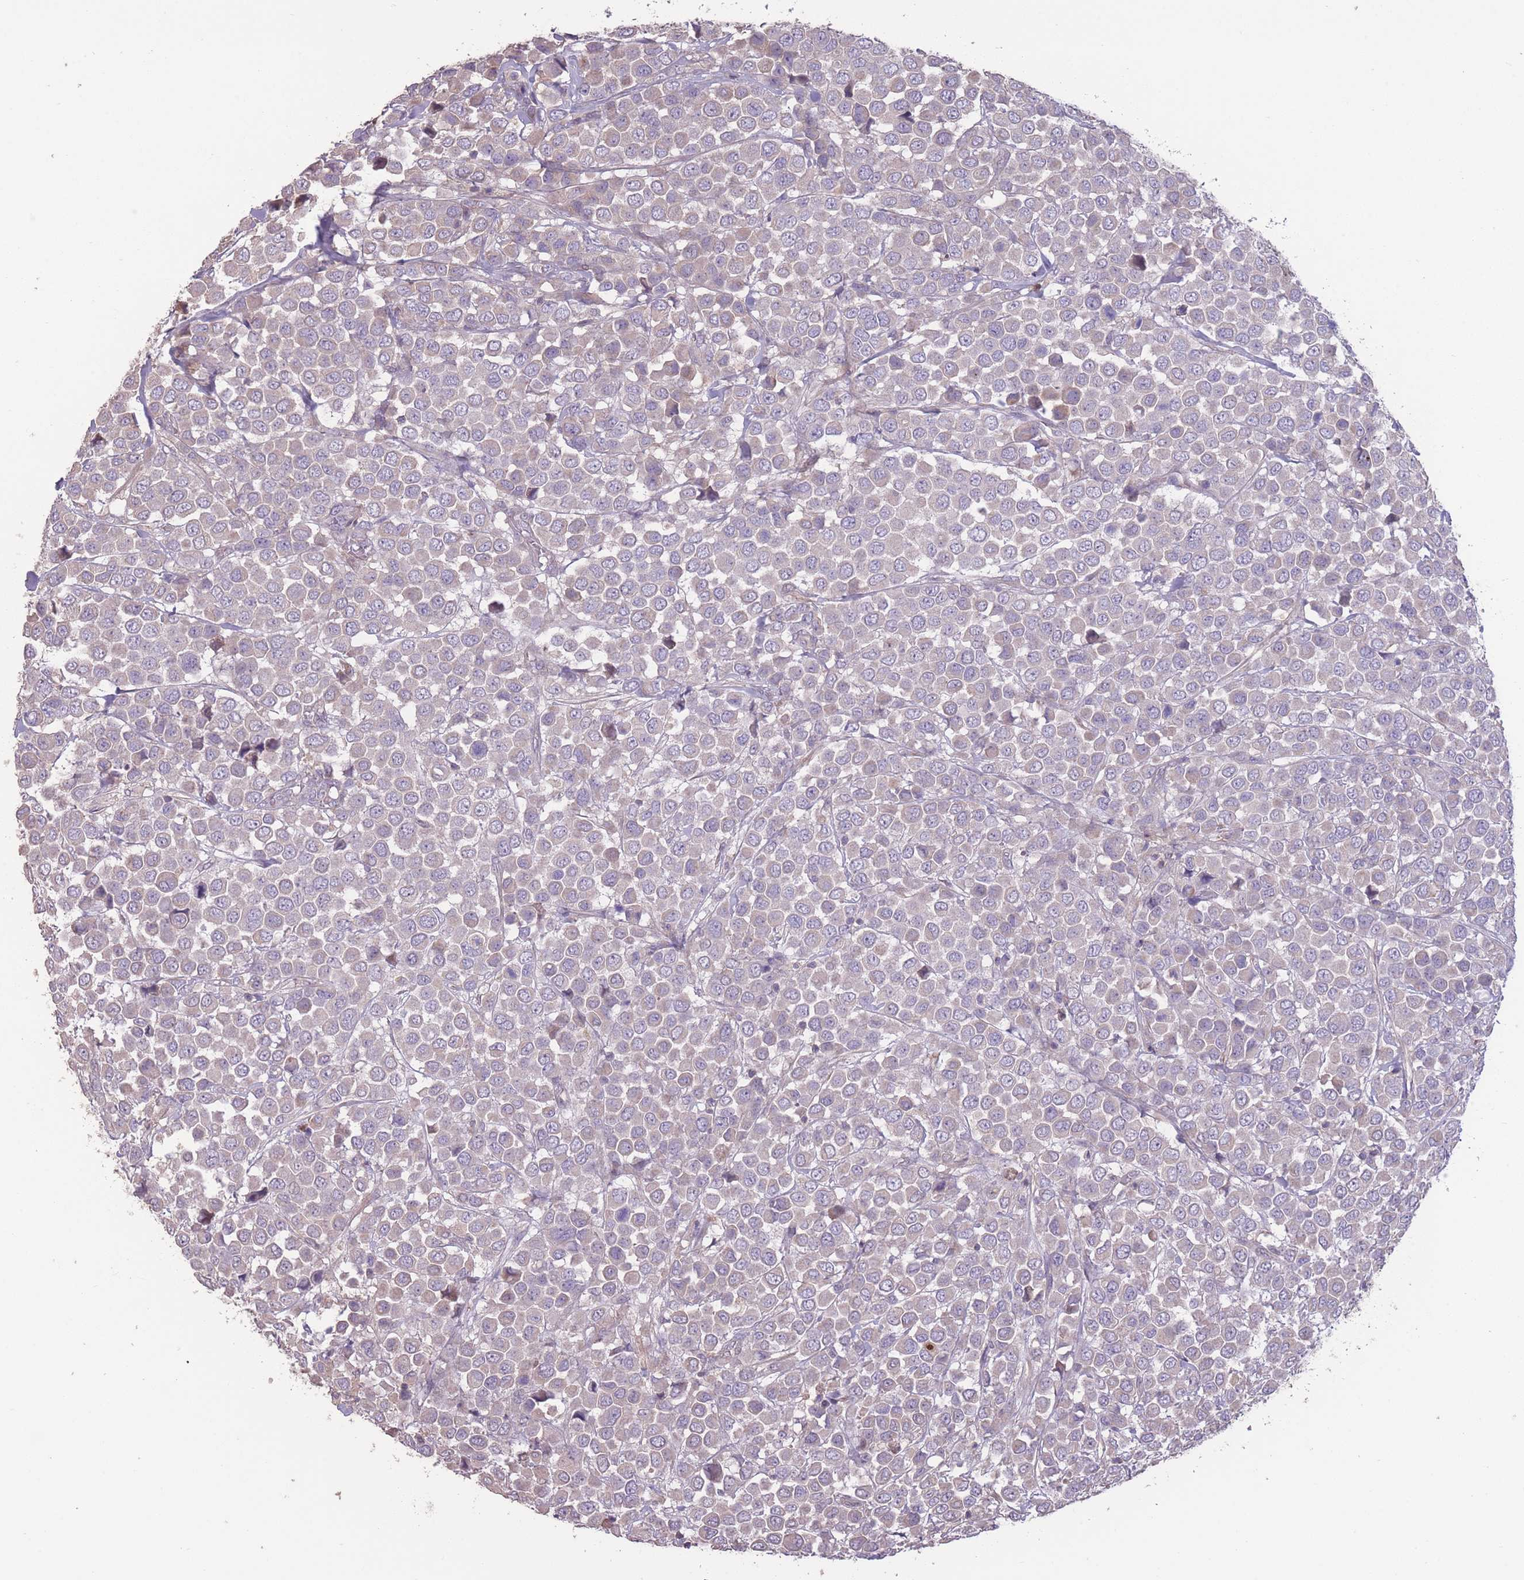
{"staining": {"intensity": "negative", "quantity": "none", "location": "none"}, "tissue": "breast cancer", "cell_type": "Tumor cells", "image_type": "cancer", "snomed": [{"axis": "morphology", "description": "Duct carcinoma"}, {"axis": "topography", "description": "Breast"}], "caption": "IHC of human breast cancer (invasive ductal carcinoma) reveals no positivity in tumor cells.", "gene": "RSPH10B", "patient": {"sex": "female", "age": 61}}